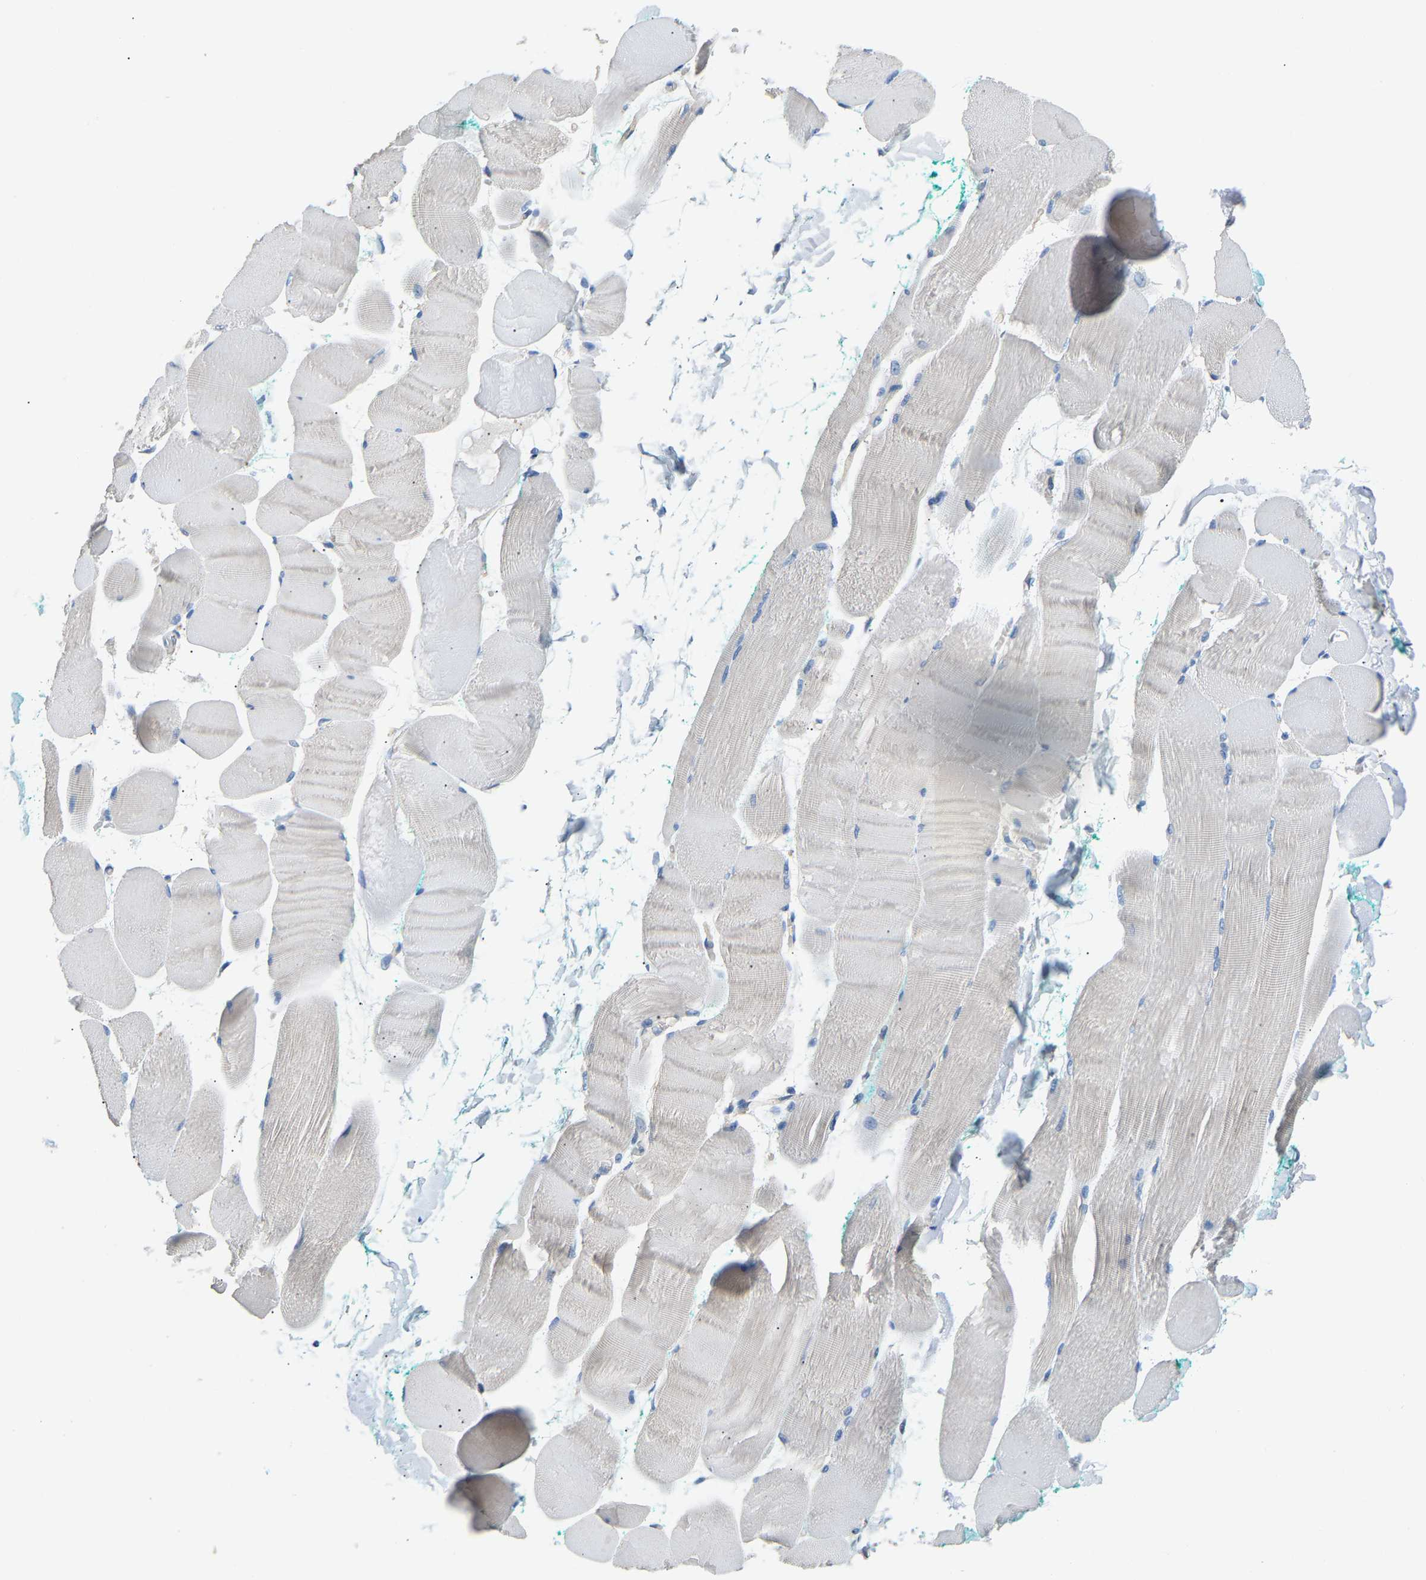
{"staining": {"intensity": "negative", "quantity": "none", "location": "none"}, "tissue": "skeletal muscle", "cell_type": "Myocytes", "image_type": "normal", "snomed": [{"axis": "morphology", "description": "Normal tissue, NOS"}, {"axis": "morphology", "description": "Squamous cell carcinoma, NOS"}, {"axis": "topography", "description": "Skeletal muscle"}], "caption": "DAB immunohistochemical staining of benign human skeletal muscle demonstrates no significant staining in myocytes.", "gene": "DNAAF5", "patient": {"sex": "male", "age": 51}}